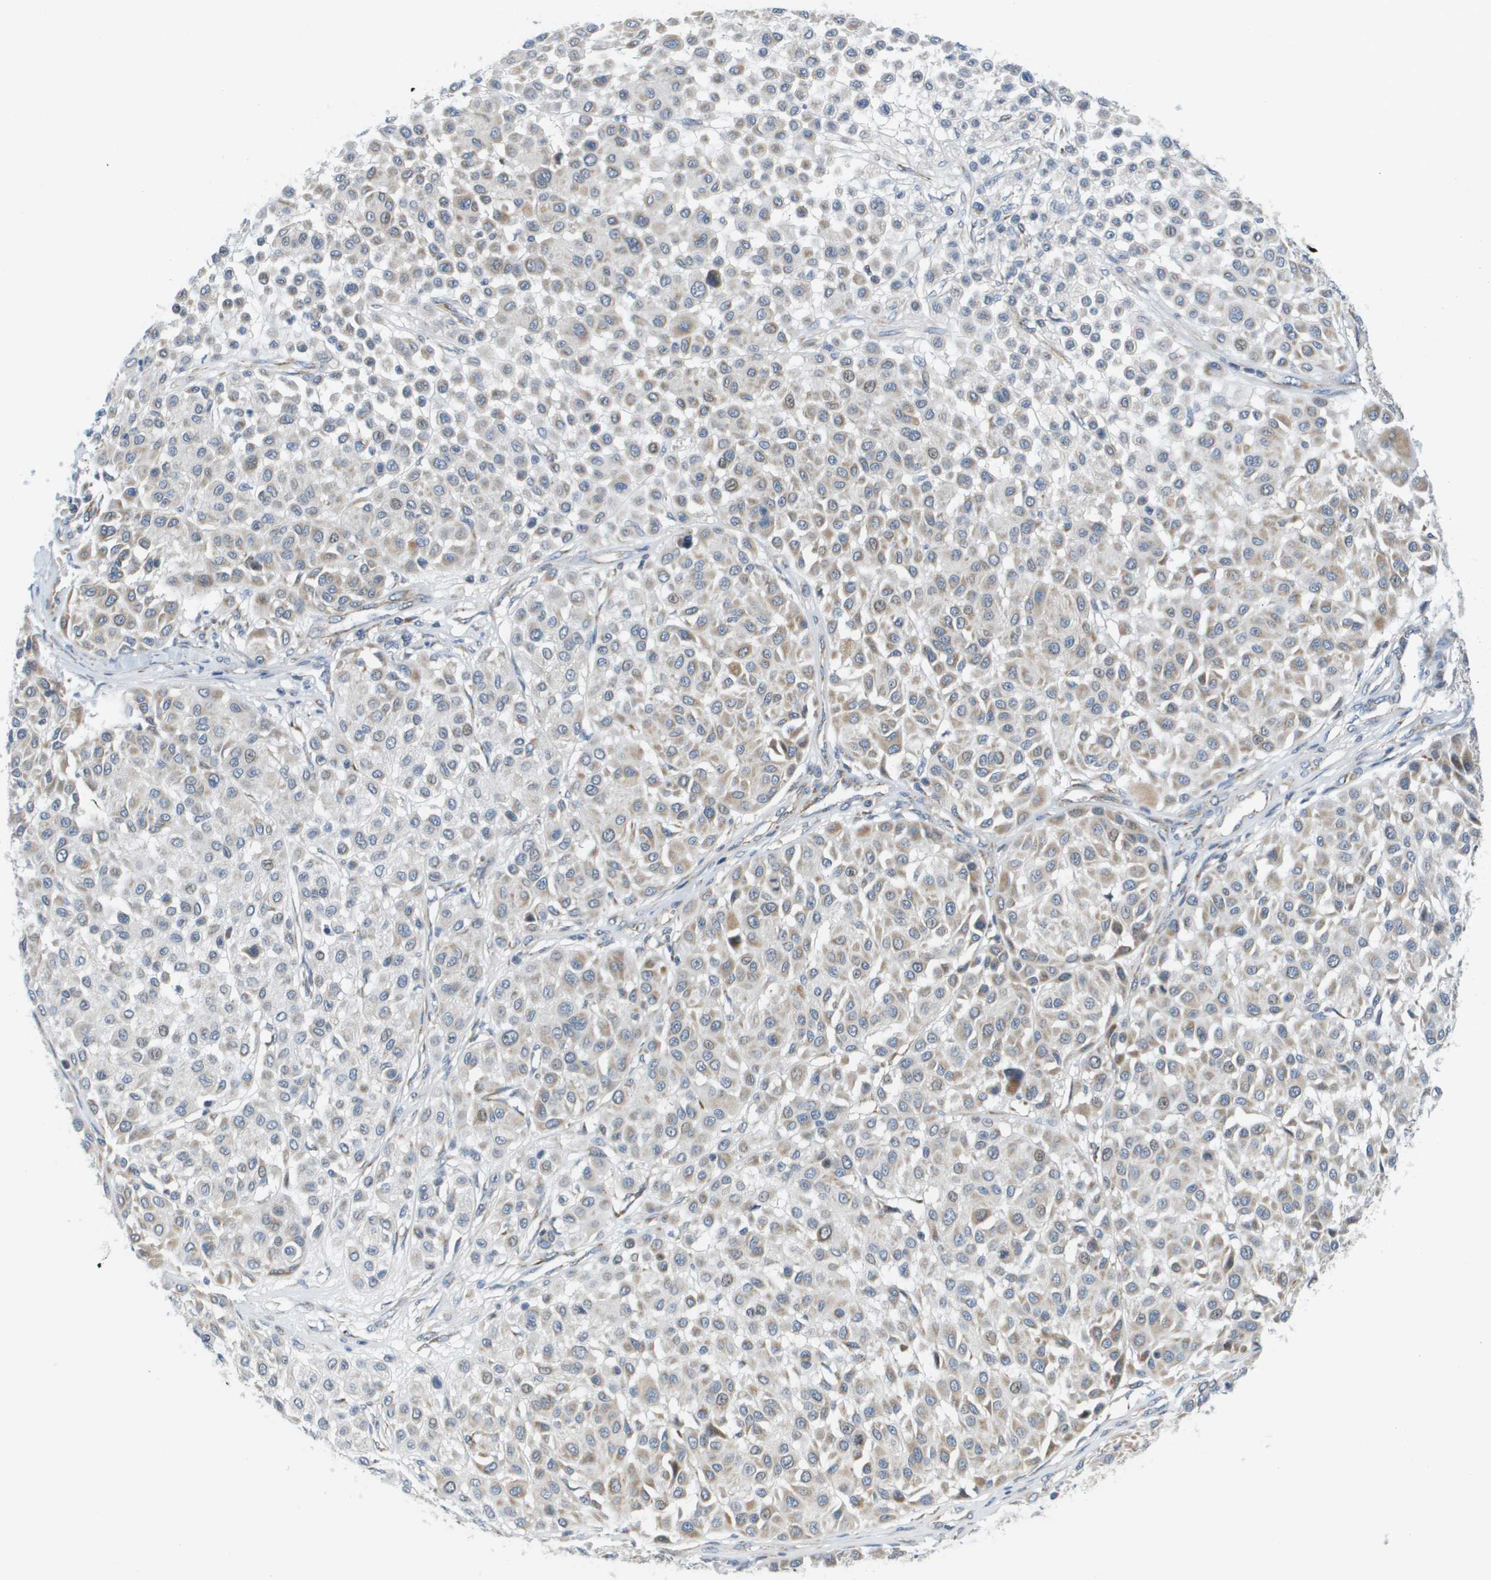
{"staining": {"intensity": "weak", "quantity": "<25%", "location": "cytoplasmic/membranous"}, "tissue": "melanoma", "cell_type": "Tumor cells", "image_type": "cancer", "snomed": [{"axis": "morphology", "description": "Malignant melanoma, Metastatic site"}, {"axis": "topography", "description": "Soft tissue"}], "caption": "An image of malignant melanoma (metastatic site) stained for a protein displays no brown staining in tumor cells.", "gene": "KRT23", "patient": {"sex": "male", "age": 41}}